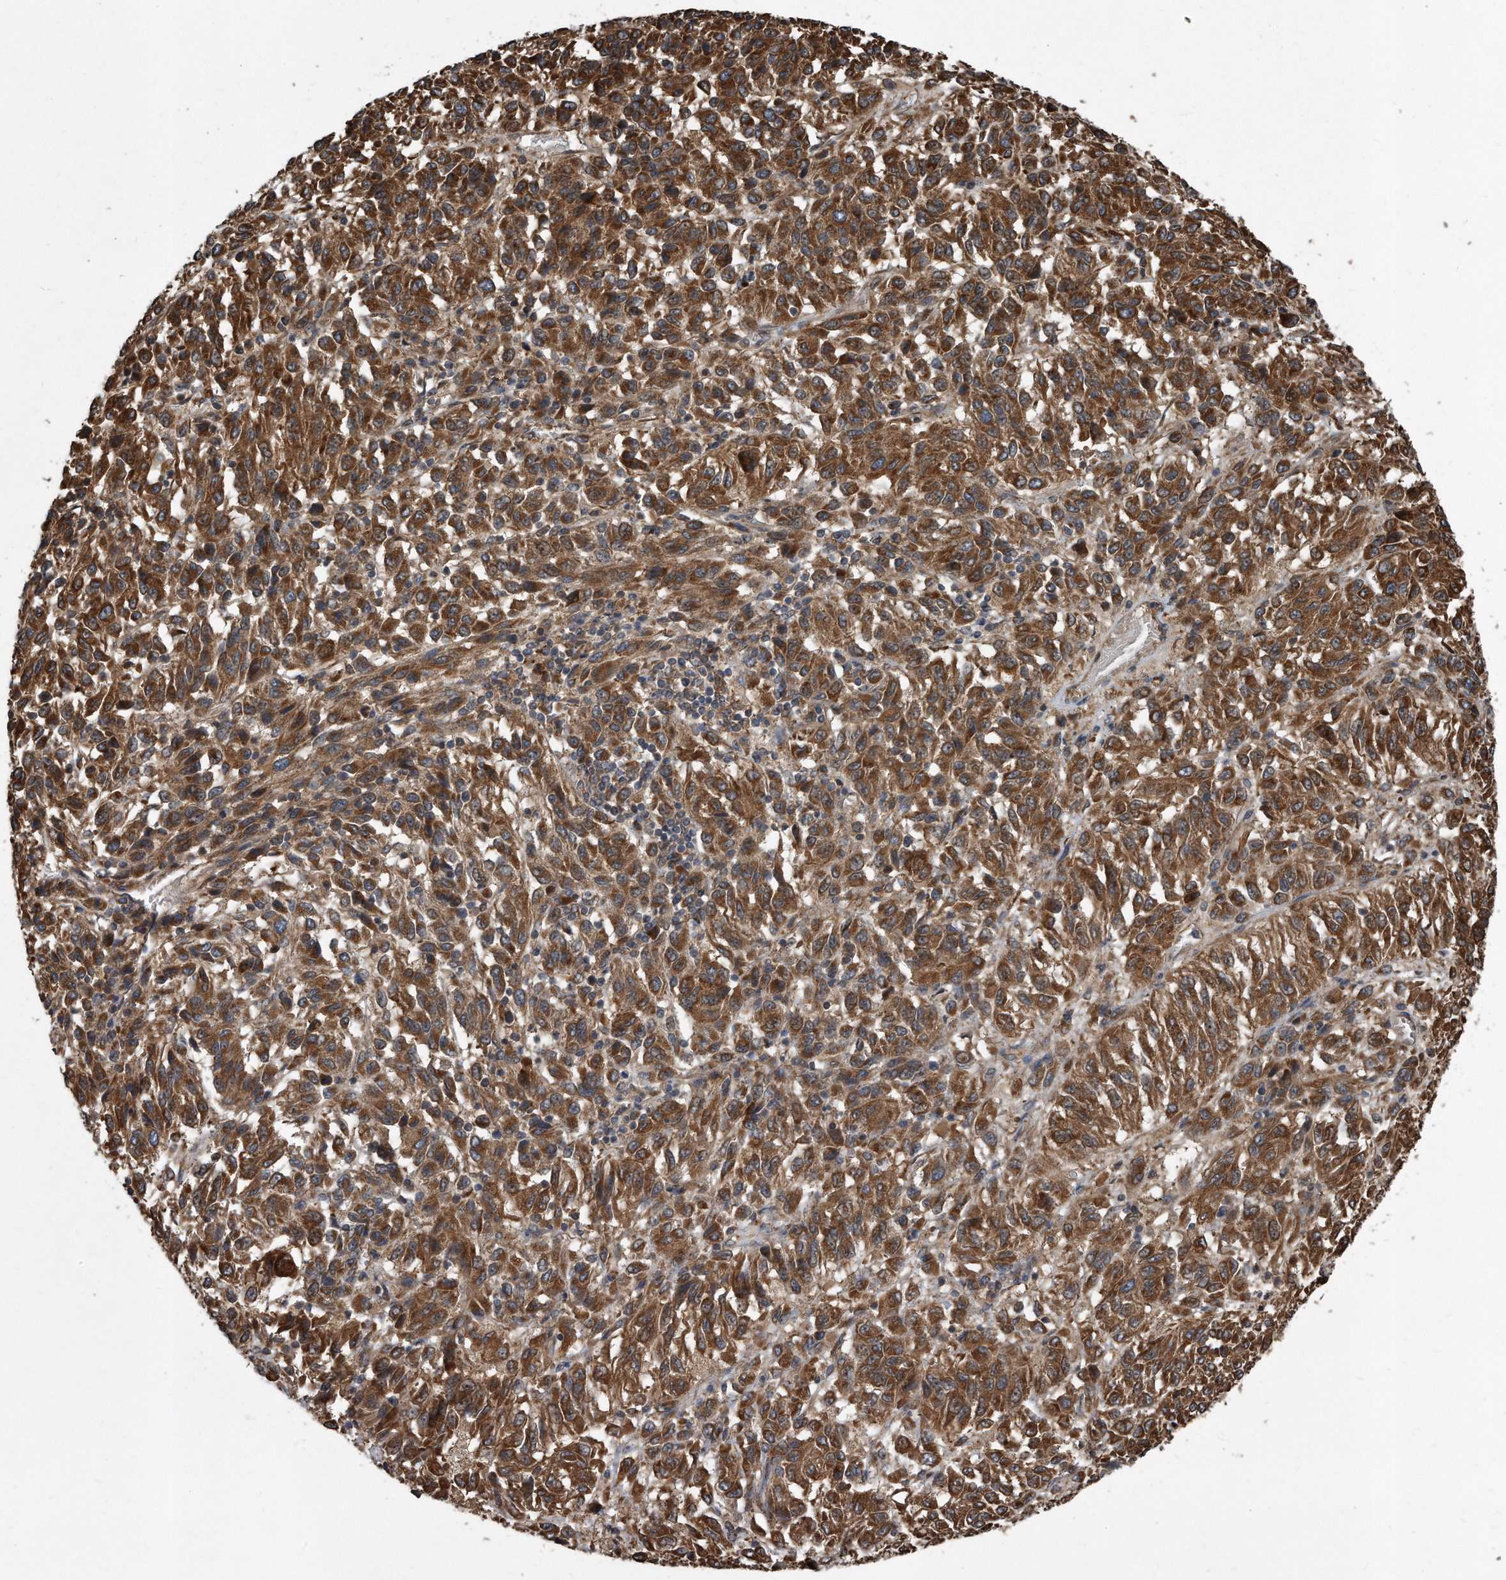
{"staining": {"intensity": "moderate", "quantity": ">75%", "location": "cytoplasmic/membranous"}, "tissue": "melanoma", "cell_type": "Tumor cells", "image_type": "cancer", "snomed": [{"axis": "morphology", "description": "Malignant melanoma, Metastatic site"}, {"axis": "topography", "description": "Lung"}], "caption": "High-magnification brightfield microscopy of melanoma stained with DAB (3,3'-diaminobenzidine) (brown) and counterstained with hematoxylin (blue). tumor cells exhibit moderate cytoplasmic/membranous positivity is appreciated in about>75% of cells.", "gene": "FAM136A", "patient": {"sex": "male", "age": 64}}